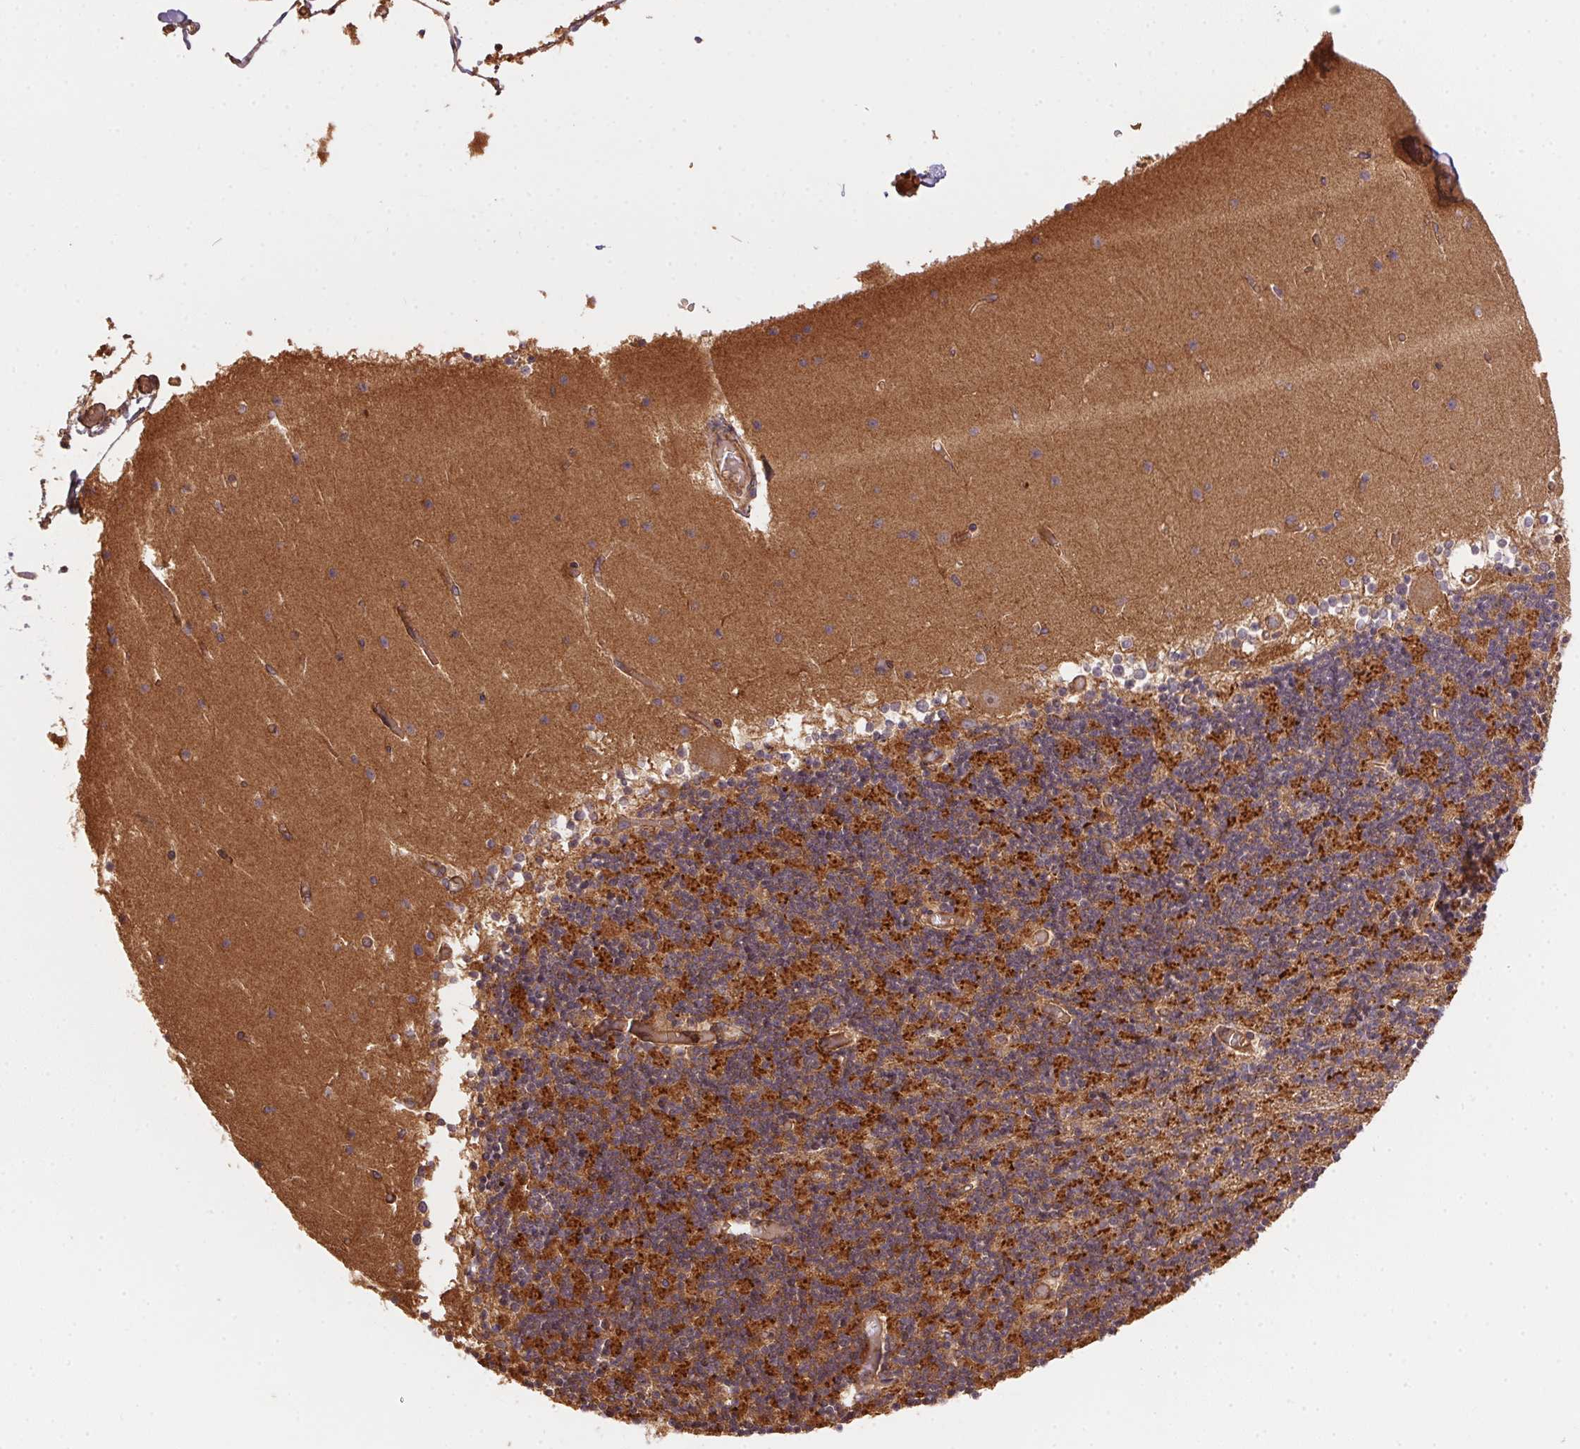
{"staining": {"intensity": "strong", "quantity": "25%-75%", "location": "cytoplasmic/membranous"}, "tissue": "cerebellum", "cell_type": "Cells in granular layer", "image_type": "normal", "snomed": [{"axis": "morphology", "description": "Normal tissue, NOS"}, {"axis": "topography", "description": "Cerebellum"}], "caption": "Immunohistochemistry (IHC) image of unremarkable human cerebellum stained for a protein (brown), which reveals high levels of strong cytoplasmic/membranous staining in about 25%-75% of cells in granular layer.", "gene": "USE1", "patient": {"sex": "female", "age": 28}}